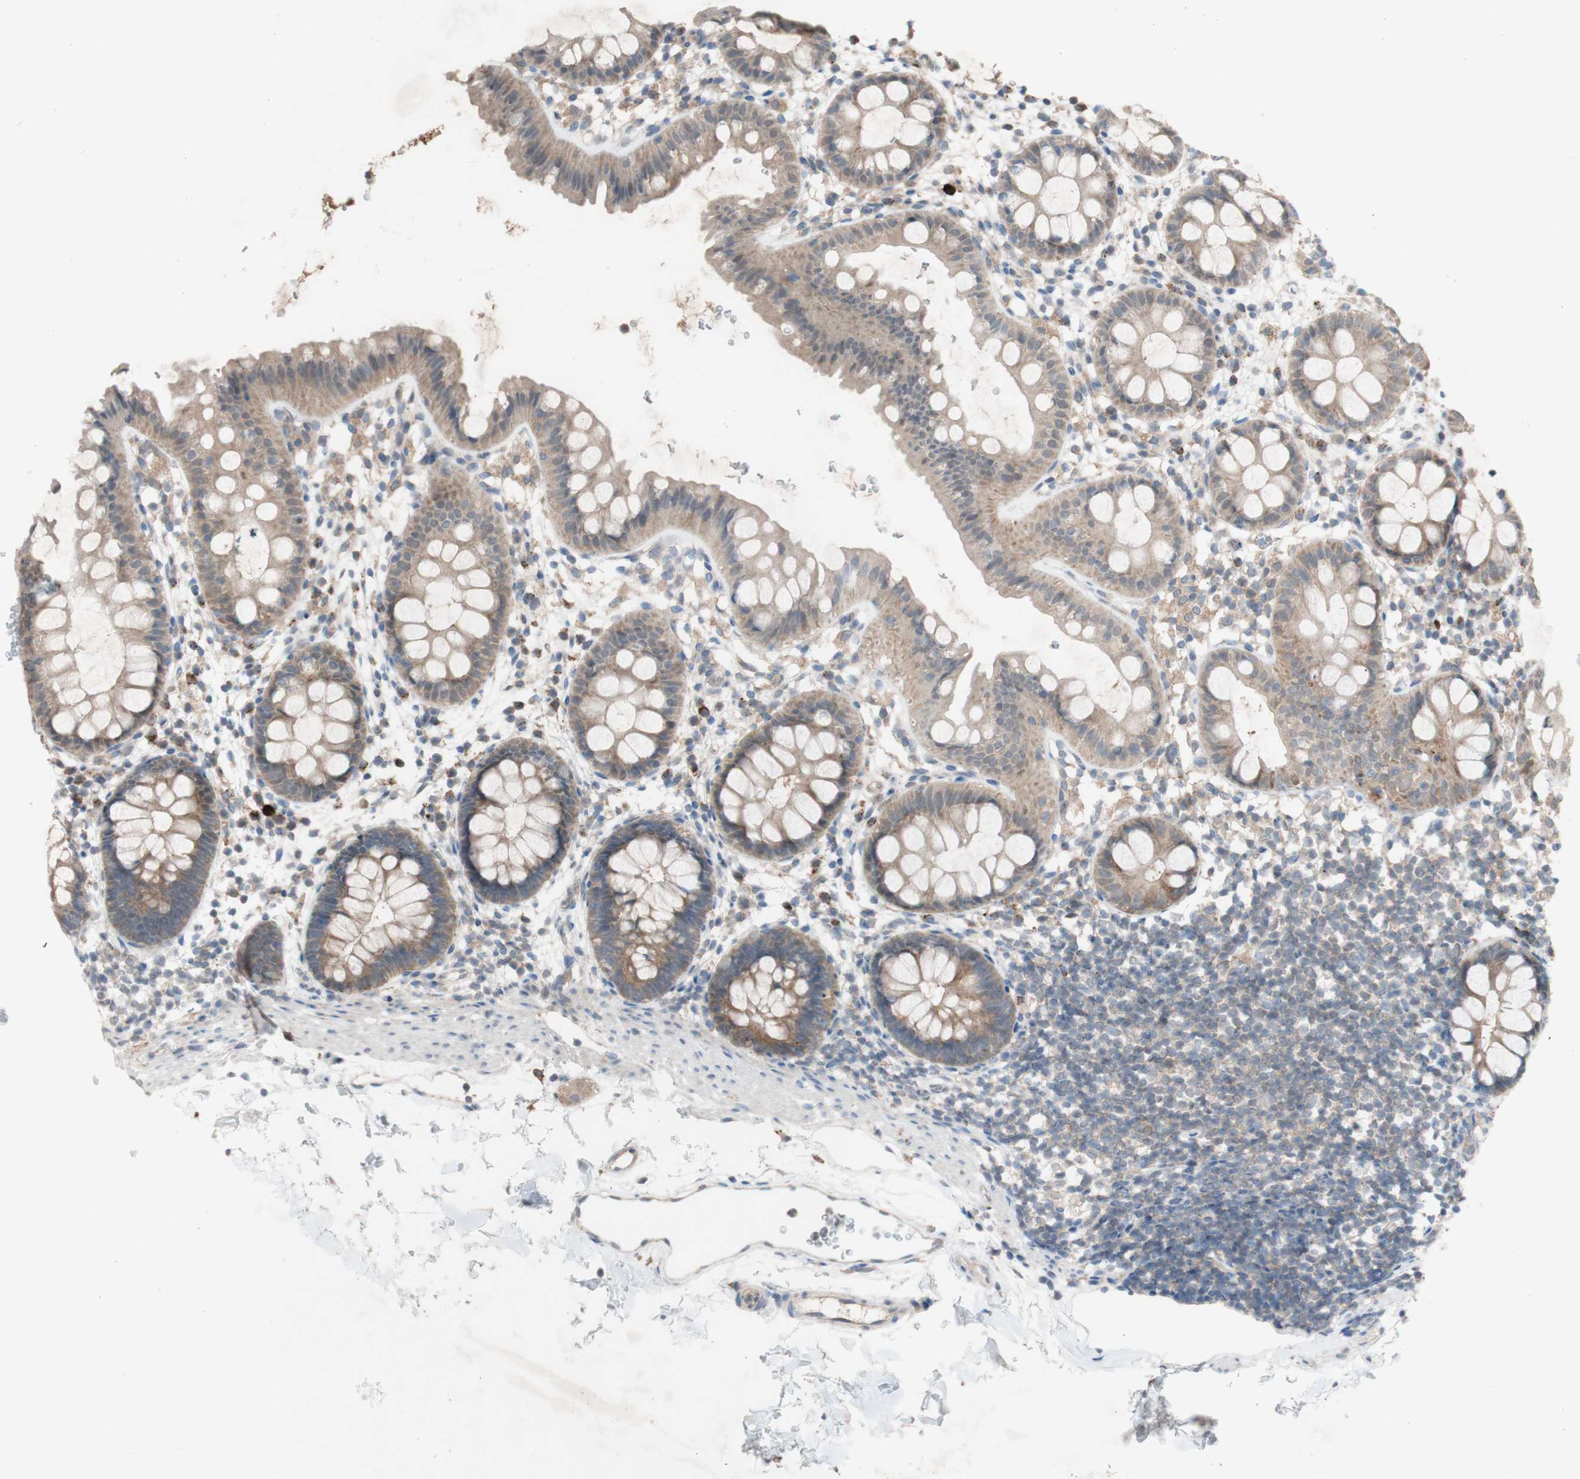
{"staining": {"intensity": "weak", "quantity": ">75%", "location": "cytoplasmic/membranous"}, "tissue": "rectum", "cell_type": "Glandular cells", "image_type": "normal", "snomed": [{"axis": "morphology", "description": "Normal tissue, NOS"}, {"axis": "topography", "description": "Rectum"}], "caption": "Immunohistochemical staining of normal rectum displays low levels of weak cytoplasmic/membranous positivity in about >75% of glandular cells. (brown staining indicates protein expression, while blue staining denotes nuclei).", "gene": "PEX2", "patient": {"sex": "female", "age": 24}}